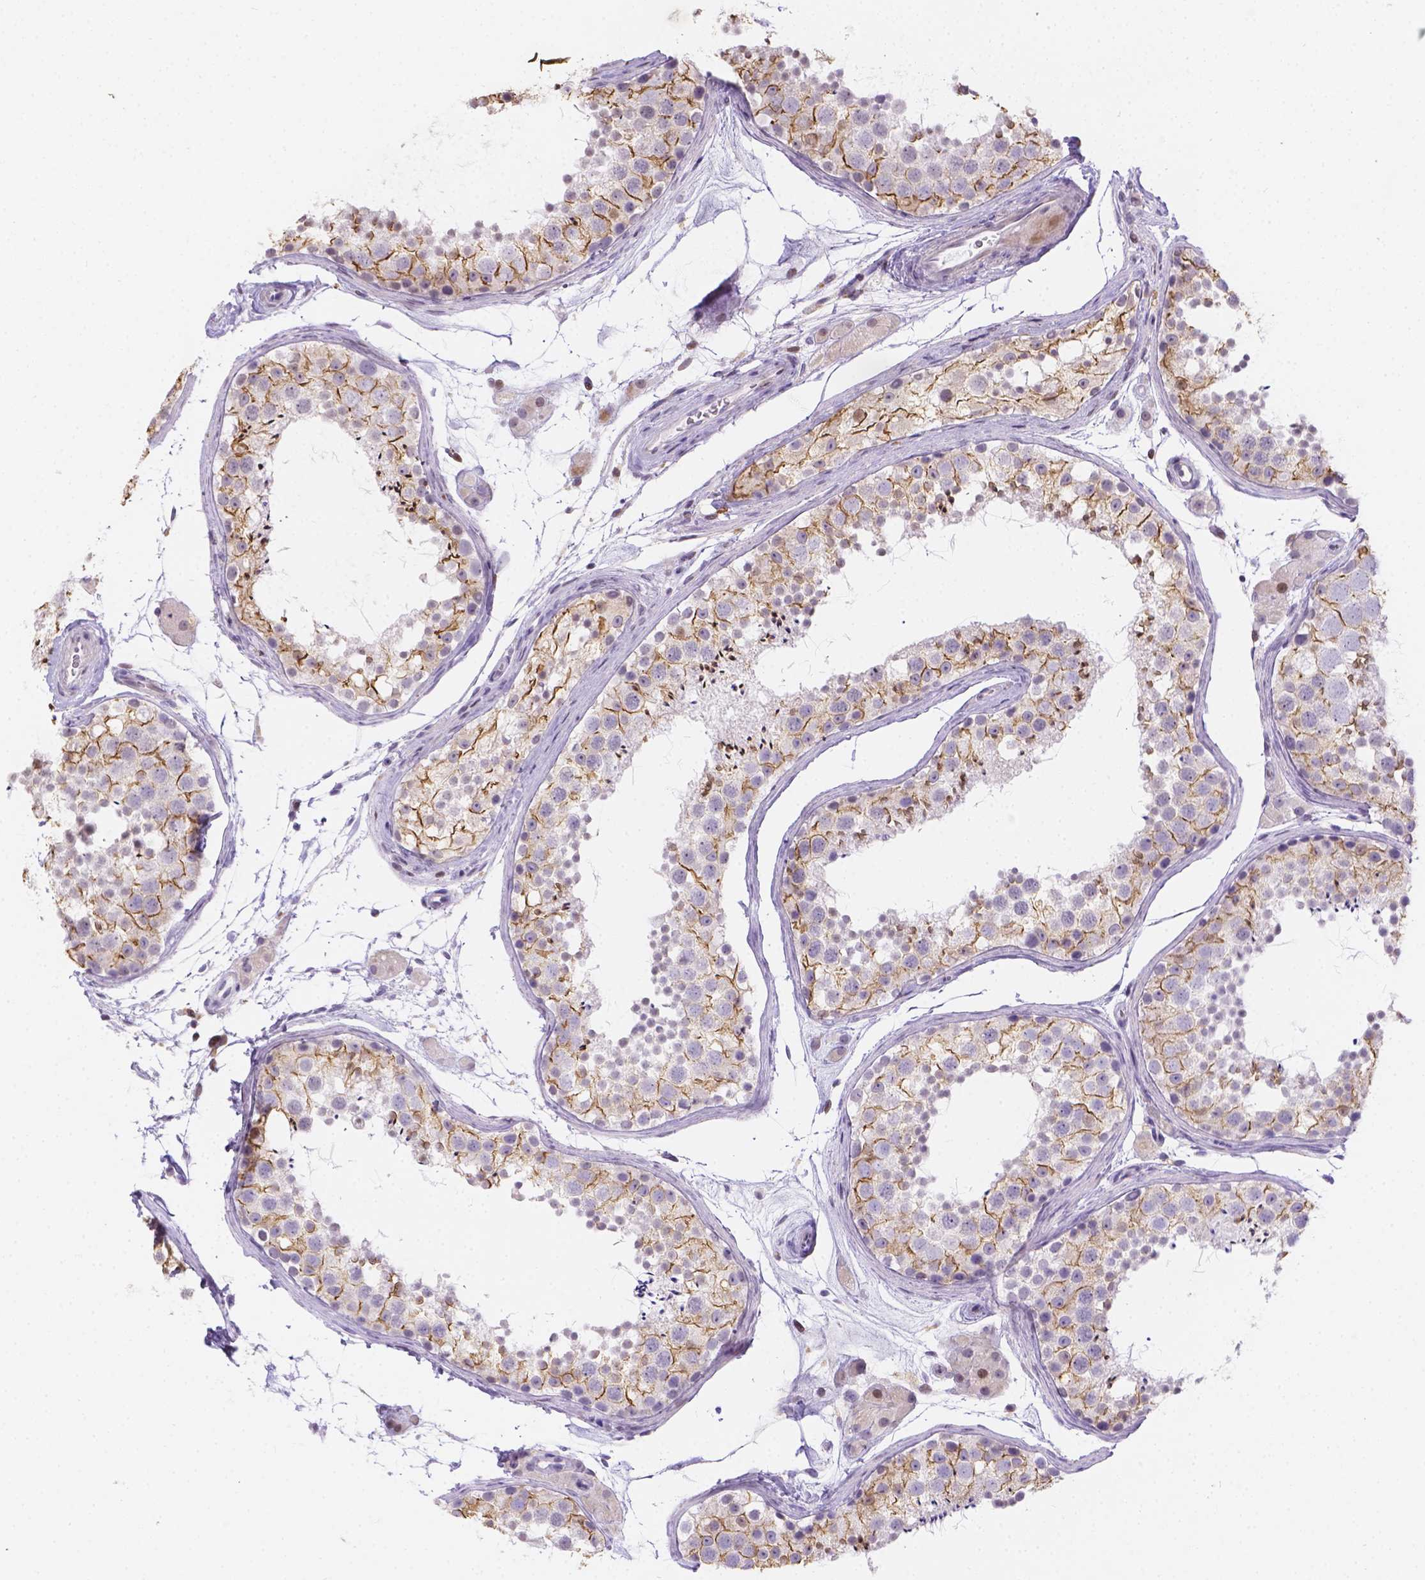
{"staining": {"intensity": "strong", "quantity": ">75%", "location": "cytoplasmic/membranous"}, "tissue": "testis", "cell_type": "Cells in seminiferous ducts", "image_type": "normal", "snomed": [{"axis": "morphology", "description": "Normal tissue, NOS"}, {"axis": "topography", "description": "Testis"}], "caption": "About >75% of cells in seminiferous ducts in unremarkable human testis exhibit strong cytoplasmic/membranous protein positivity as visualized by brown immunohistochemical staining.", "gene": "DMWD", "patient": {"sex": "male", "age": 41}}